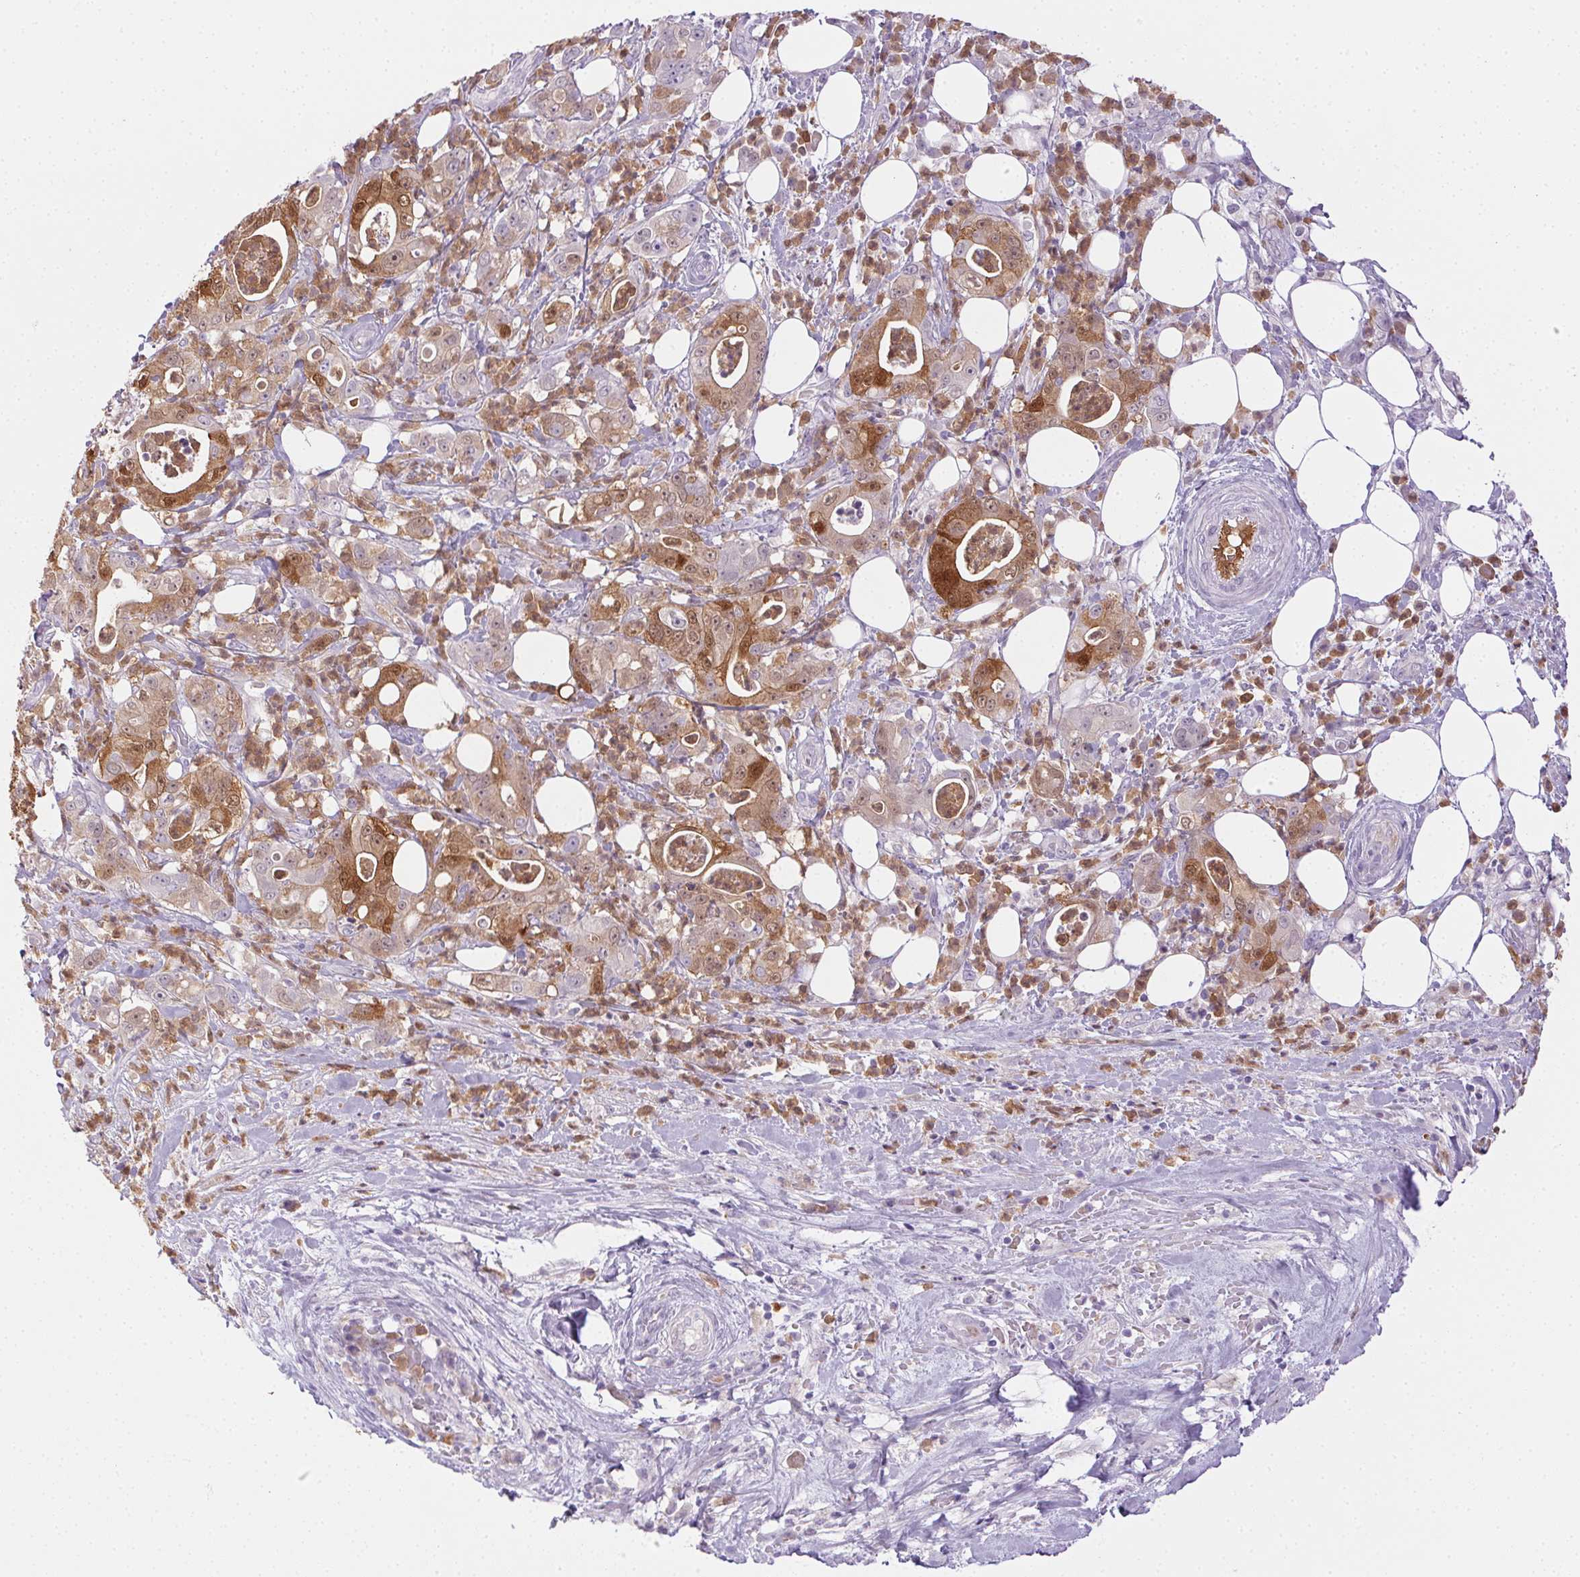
{"staining": {"intensity": "strong", "quantity": "25%-75%", "location": "cytoplasmic/membranous,nuclear"}, "tissue": "pancreatic cancer", "cell_type": "Tumor cells", "image_type": "cancer", "snomed": [{"axis": "morphology", "description": "Adenocarcinoma, NOS"}, {"axis": "topography", "description": "Pancreas"}], "caption": "Immunohistochemistry (IHC) micrograph of human pancreatic cancer (adenocarcinoma) stained for a protein (brown), which exhibits high levels of strong cytoplasmic/membranous and nuclear positivity in approximately 25%-75% of tumor cells.", "gene": "TMEM45A", "patient": {"sex": "male", "age": 71}}